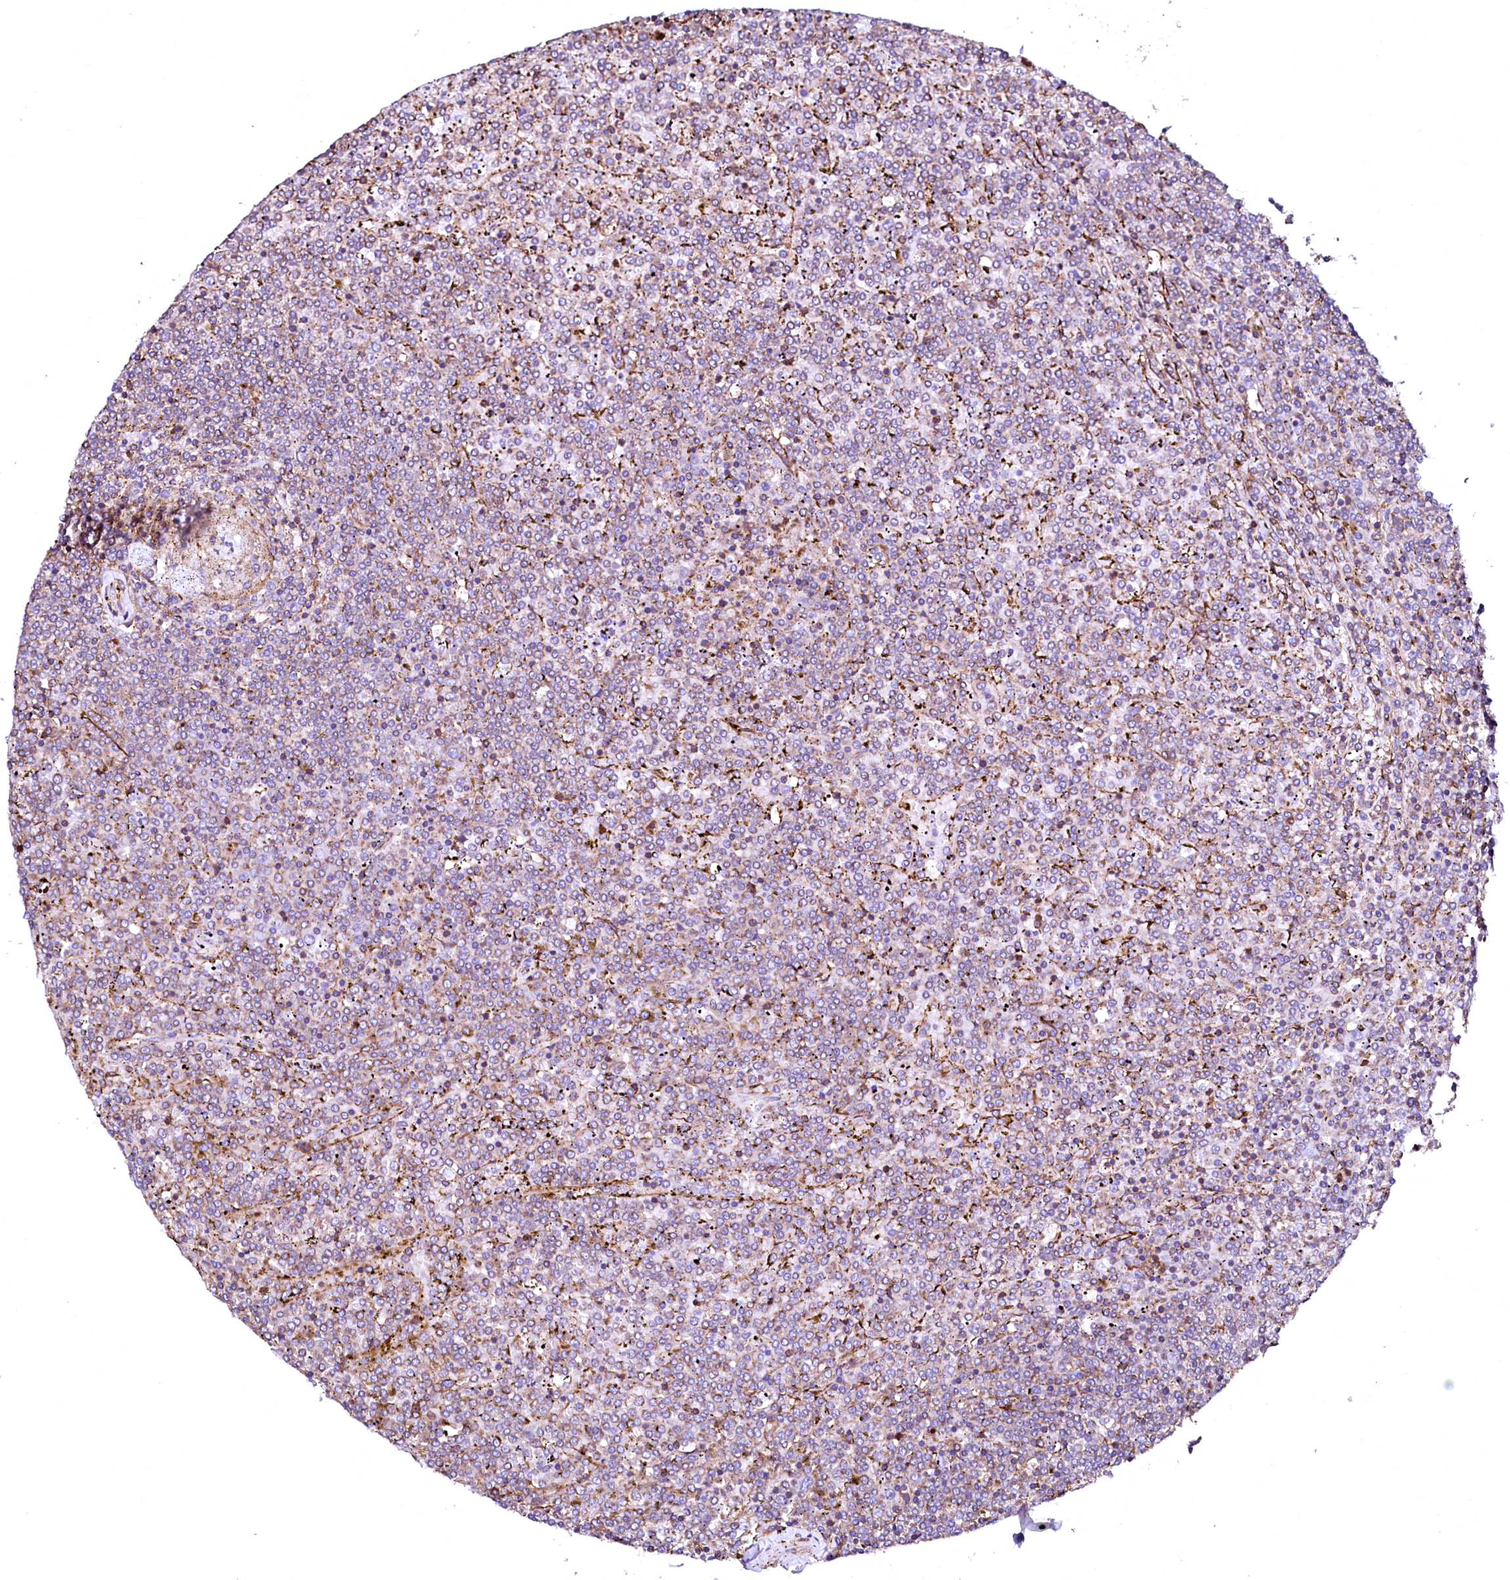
{"staining": {"intensity": "negative", "quantity": "none", "location": "none"}, "tissue": "lymphoma", "cell_type": "Tumor cells", "image_type": "cancer", "snomed": [{"axis": "morphology", "description": "Malignant lymphoma, non-Hodgkin's type, Low grade"}, {"axis": "topography", "description": "Spleen"}], "caption": "Human malignant lymphoma, non-Hodgkin's type (low-grade) stained for a protein using immunohistochemistry displays no positivity in tumor cells.", "gene": "GPR176", "patient": {"sex": "female", "age": 19}}